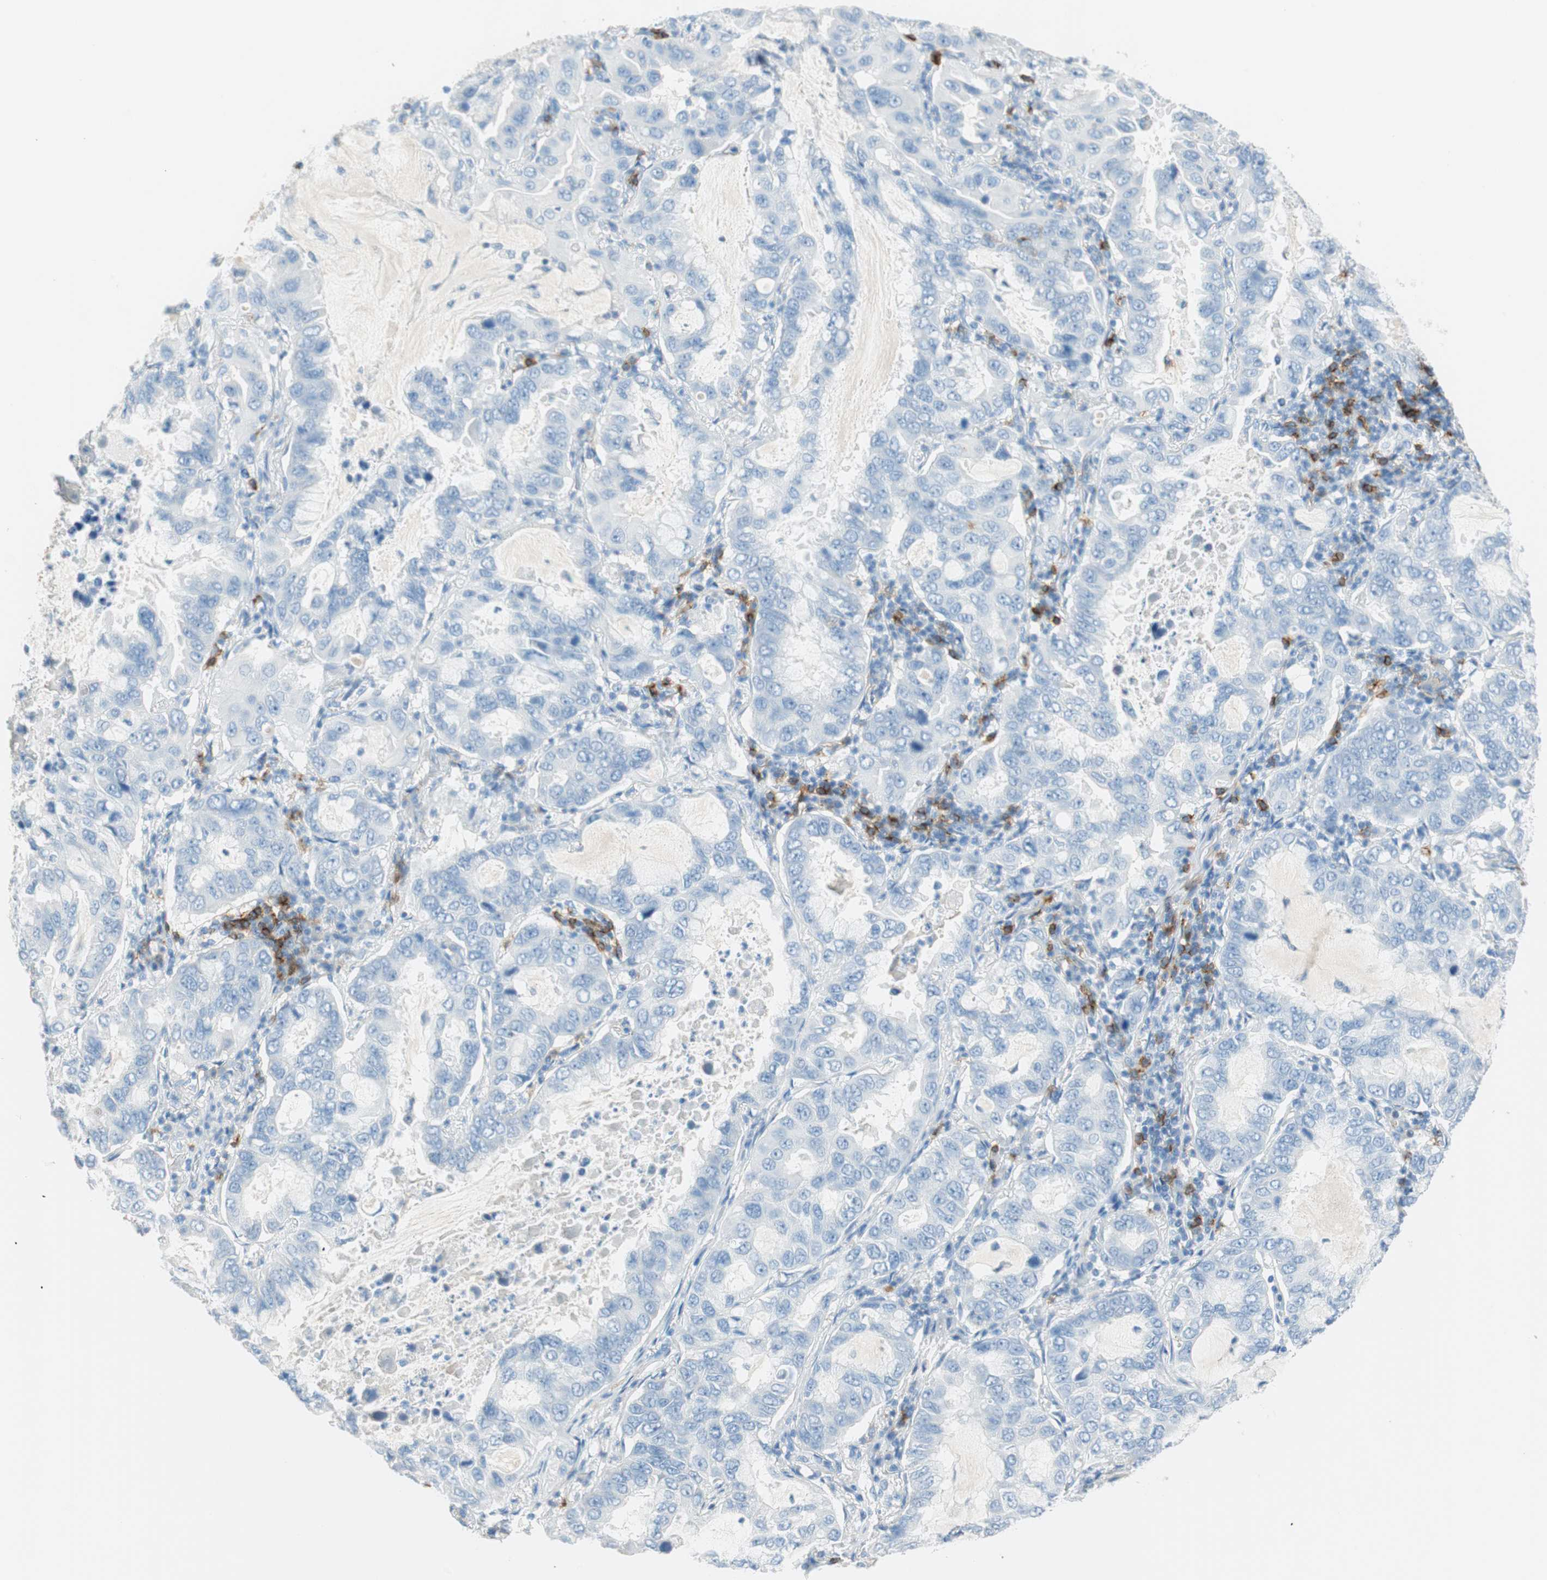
{"staining": {"intensity": "negative", "quantity": "none", "location": "none"}, "tissue": "lung cancer", "cell_type": "Tumor cells", "image_type": "cancer", "snomed": [{"axis": "morphology", "description": "Adenocarcinoma, NOS"}, {"axis": "topography", "description": "Lung"}], "caption": "Protein analysis of lung adenocarcinoma exhibits no significant expression in tumor cells.", "gene": "TNFRSF13C", "patient": {"sex": "male", "age": 64}}